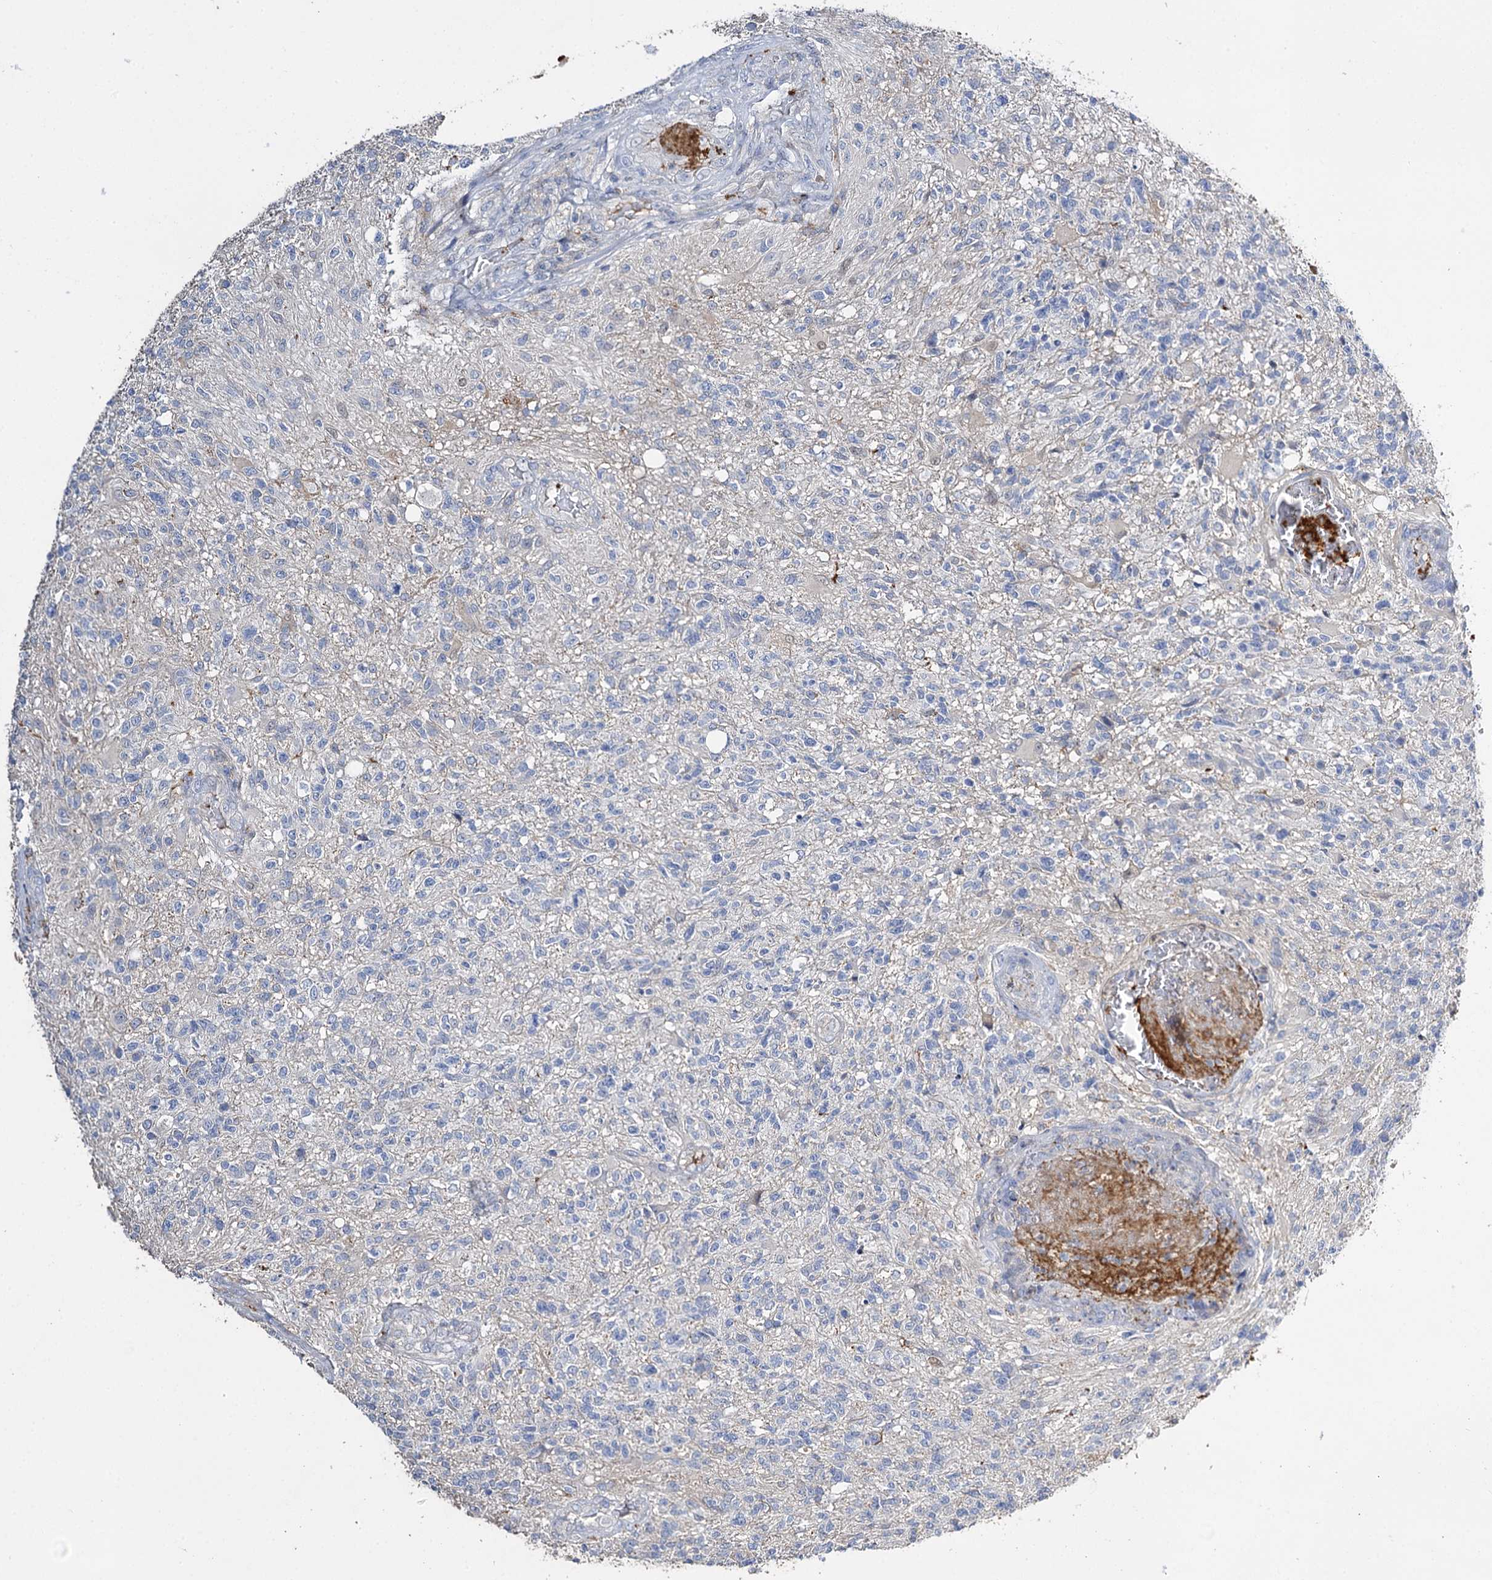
{"staining": {"intensity": "negative", "quantity": "none", "location": "none"}, "tissue": "glioma", "cell_type": "Tumor cells", "image_type": "cancer", "snomed": [{"axis": "morphology", "description": "Glioma, malignant, High grade"}, {"axis": "topography", "description": "Brain"}], "caption": "Tumor cells show no significant protein expression in high-grade glioma (malignant).", "gene": "DNAH6", "patient": {"sex": "male", "age": 56}}